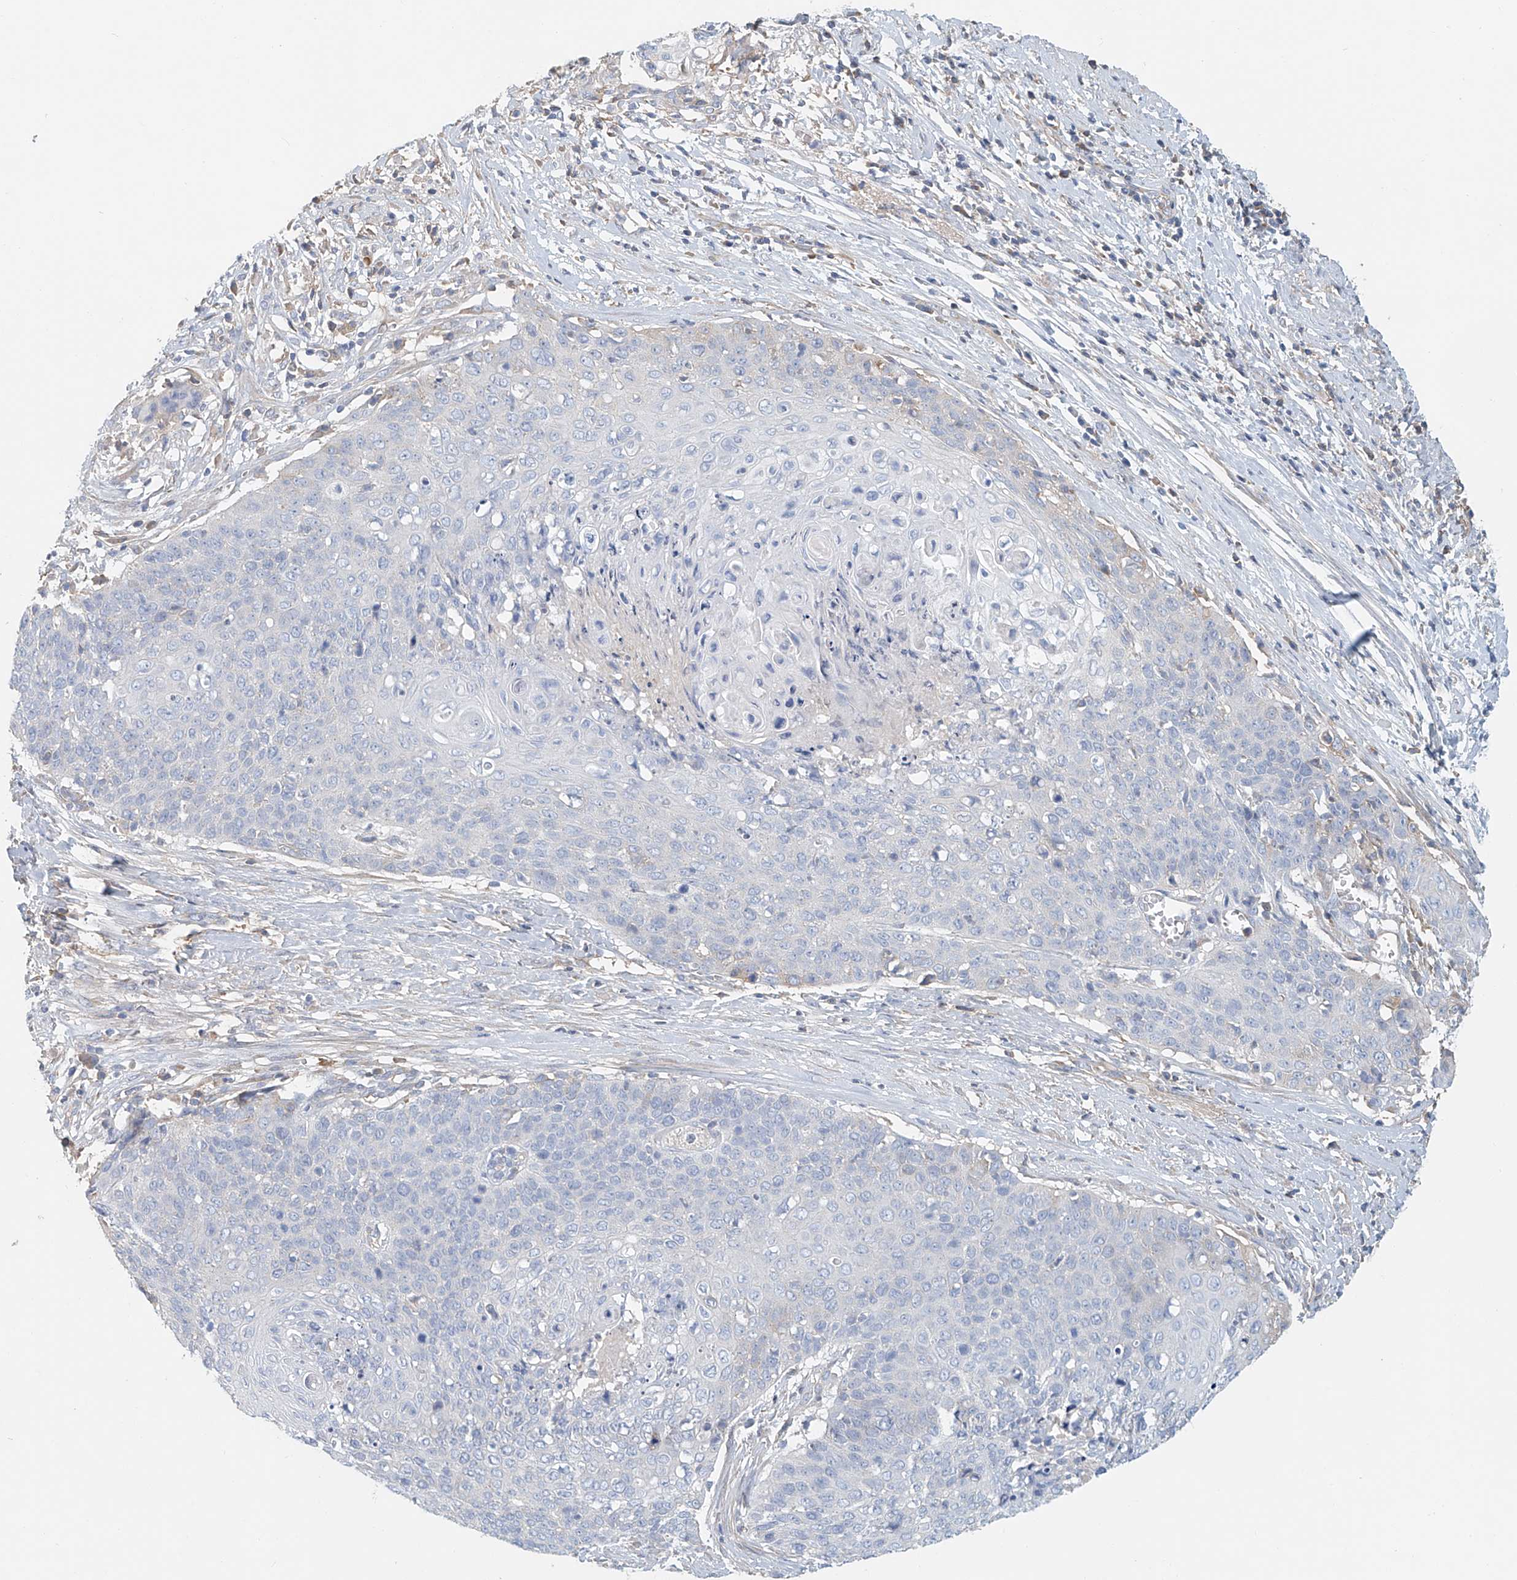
{"staining": {"intensity": "negative", "quantity": "none", "location": "none"}, "tissue": "cervical cancer", "cell_type": "Tumor cells", "image_type": "cancer", "snomed": [{"axis": "morphology", "description": "Squamous cell carcinoma, NOS"}, {"axis": "topography", "description": "Cervix"}], "caption": "Protein analysis of cervical cancer (squamous cell carcinoma) reveals no significant expression in tumor cells.", "gene": "FRYL", "patient": {"sex": "female", "age": 39}}